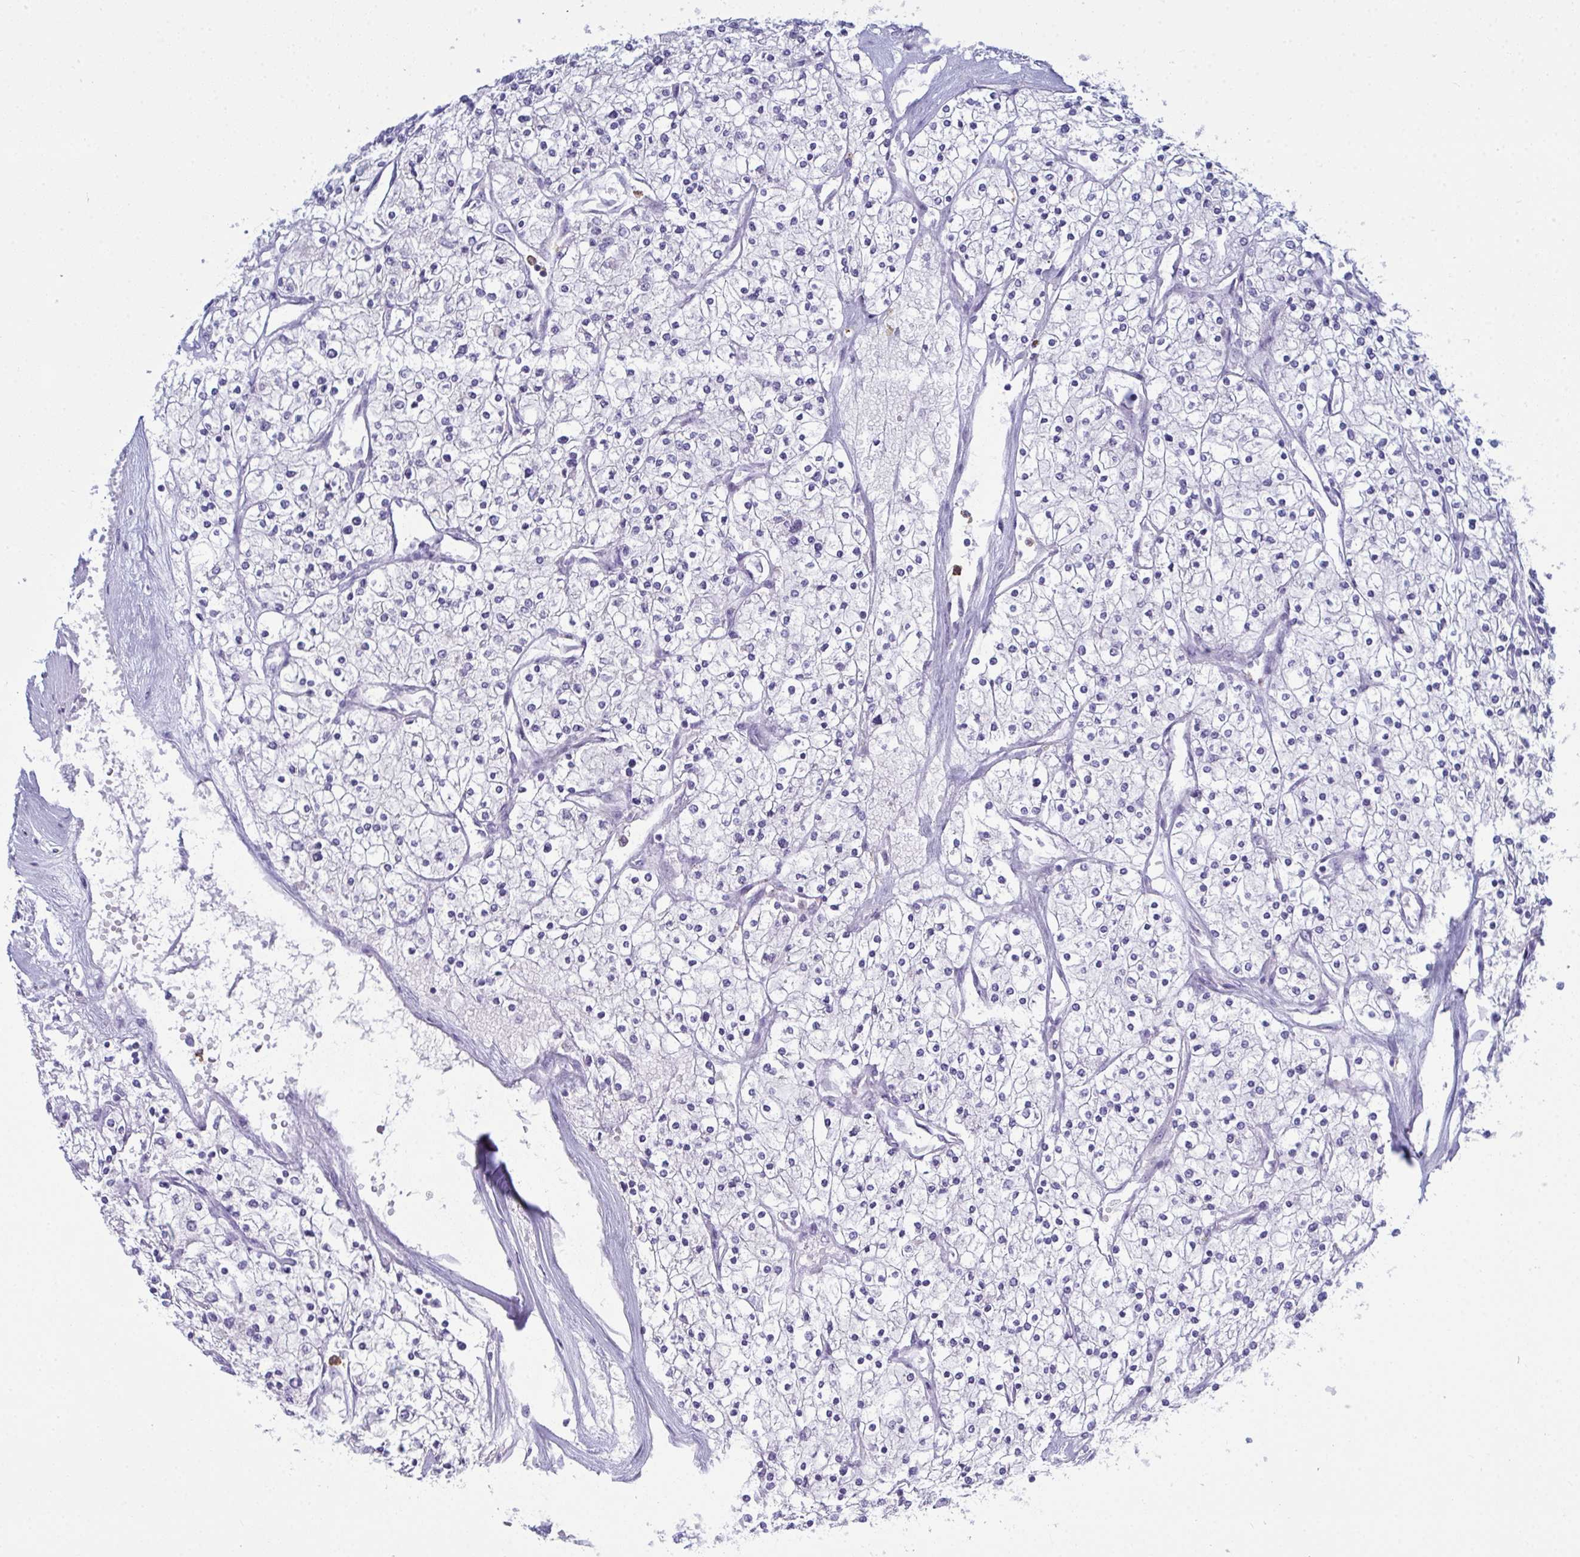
{"staining": {"intensity": "negative", "quantity": "none", "location": "none"}, "tissue": "renal cancer", "cell_type": "Tumor cells", "image_type": "cancer", "snomed": [{"axis": "morphology", "description": "Adenocarcinoma, NOS"}, {"axis": "topography", "description": "Kidney"}], "caption": "An image of renal adenocarcinoma stained for a protein reveals no brown staining in tumor cells. (Stains: DAB immunohistochemistry with hematoxylin counter stain, Microscopy: brightfield microscopy at high magnification).", "gene": "SERPINB10", "patient": {"sex": "male", "age": 80}}